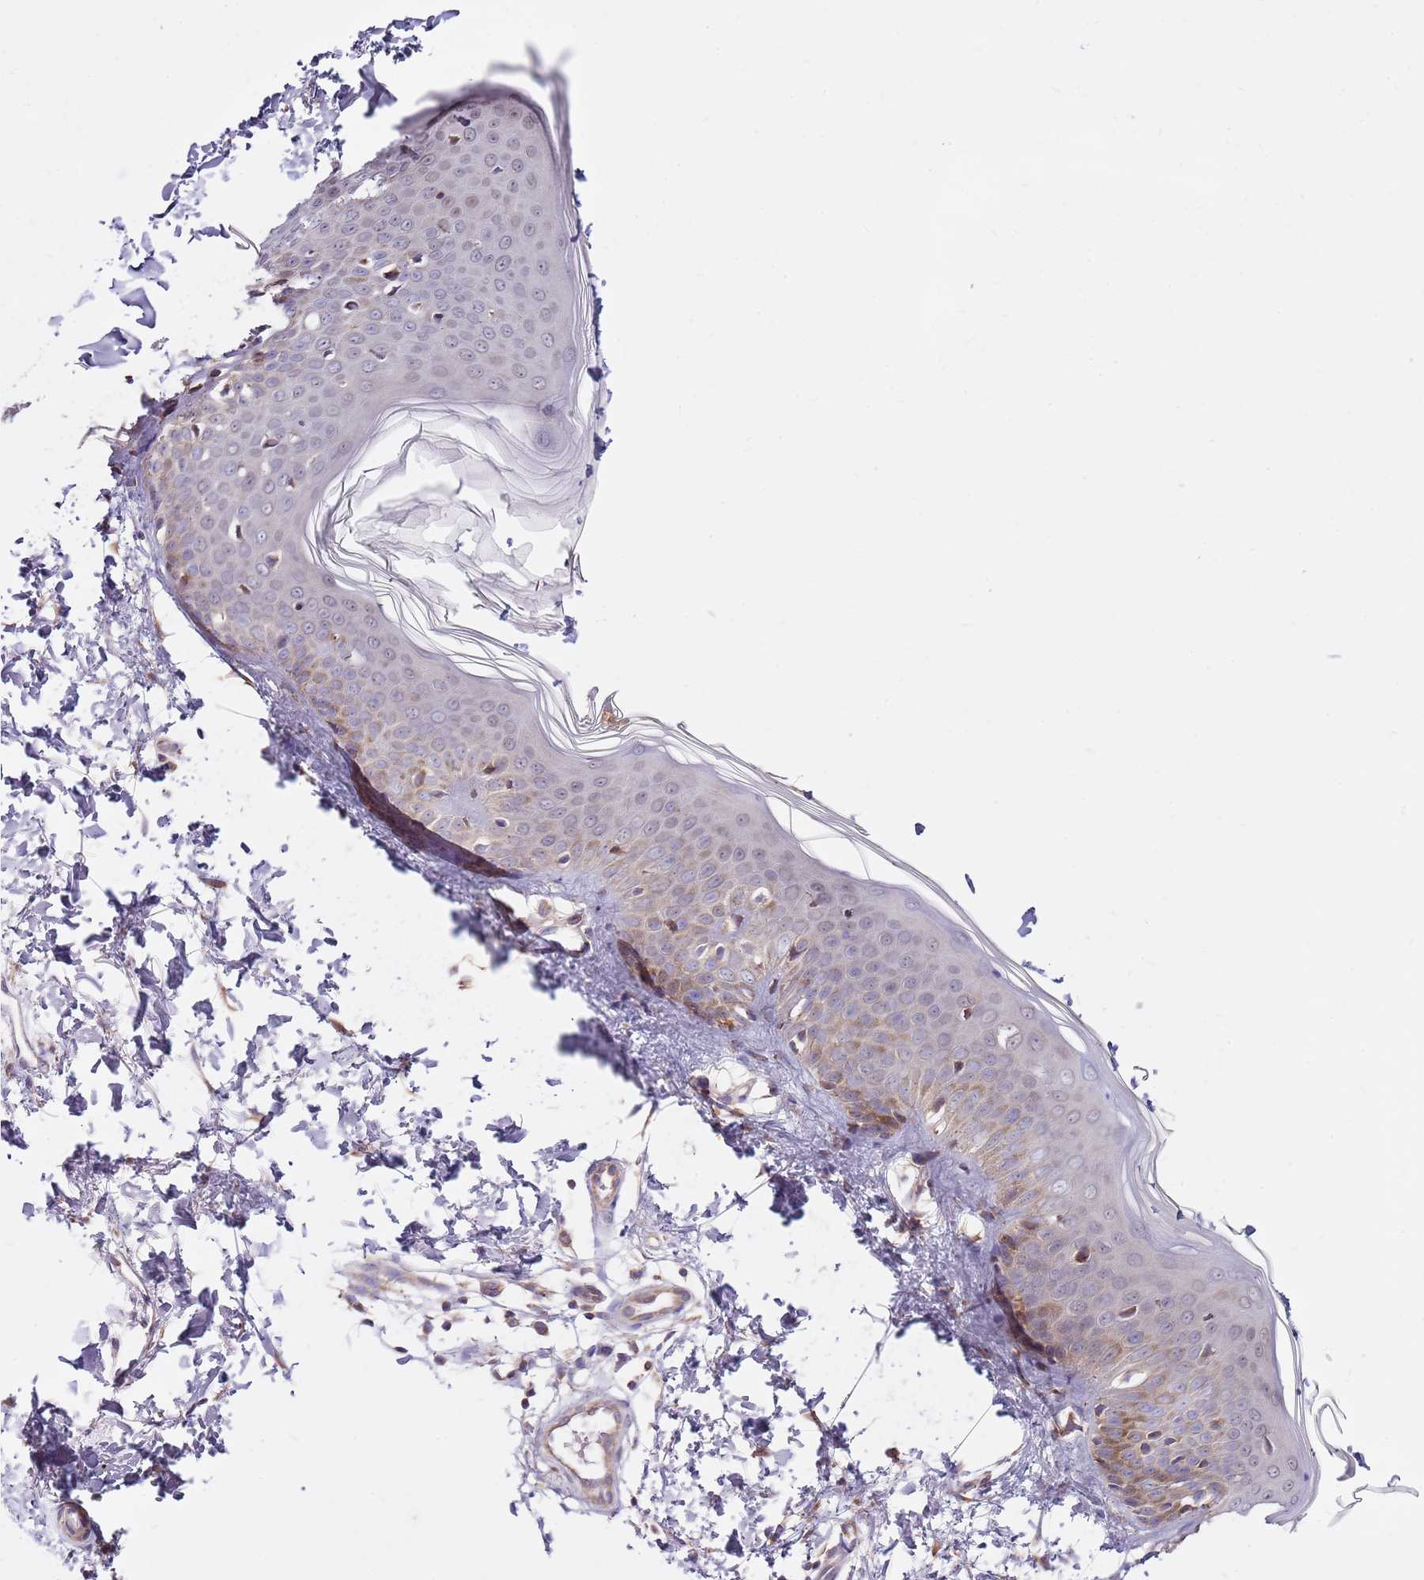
{"staining": {"intensity": "weak", "quantity": "25%-75%", "location": "cytoplasmic/membranous"}, "tissue": "skin", "cell_type": "Fibroblasts", "image_type": "normal", "snomed": [{"axis": "morphology", "description": "Normal tissue, NOS"}, {"axis": "topography", "description": "Skin"}], "caption": "Fibroblasts exhibit low levels of weak cytoplasmic/membranous expression in about 25%-75% of cells in unremarkable human skin.", "gene": "SMG1", "patient": {"sex": "male", "age": 37}}